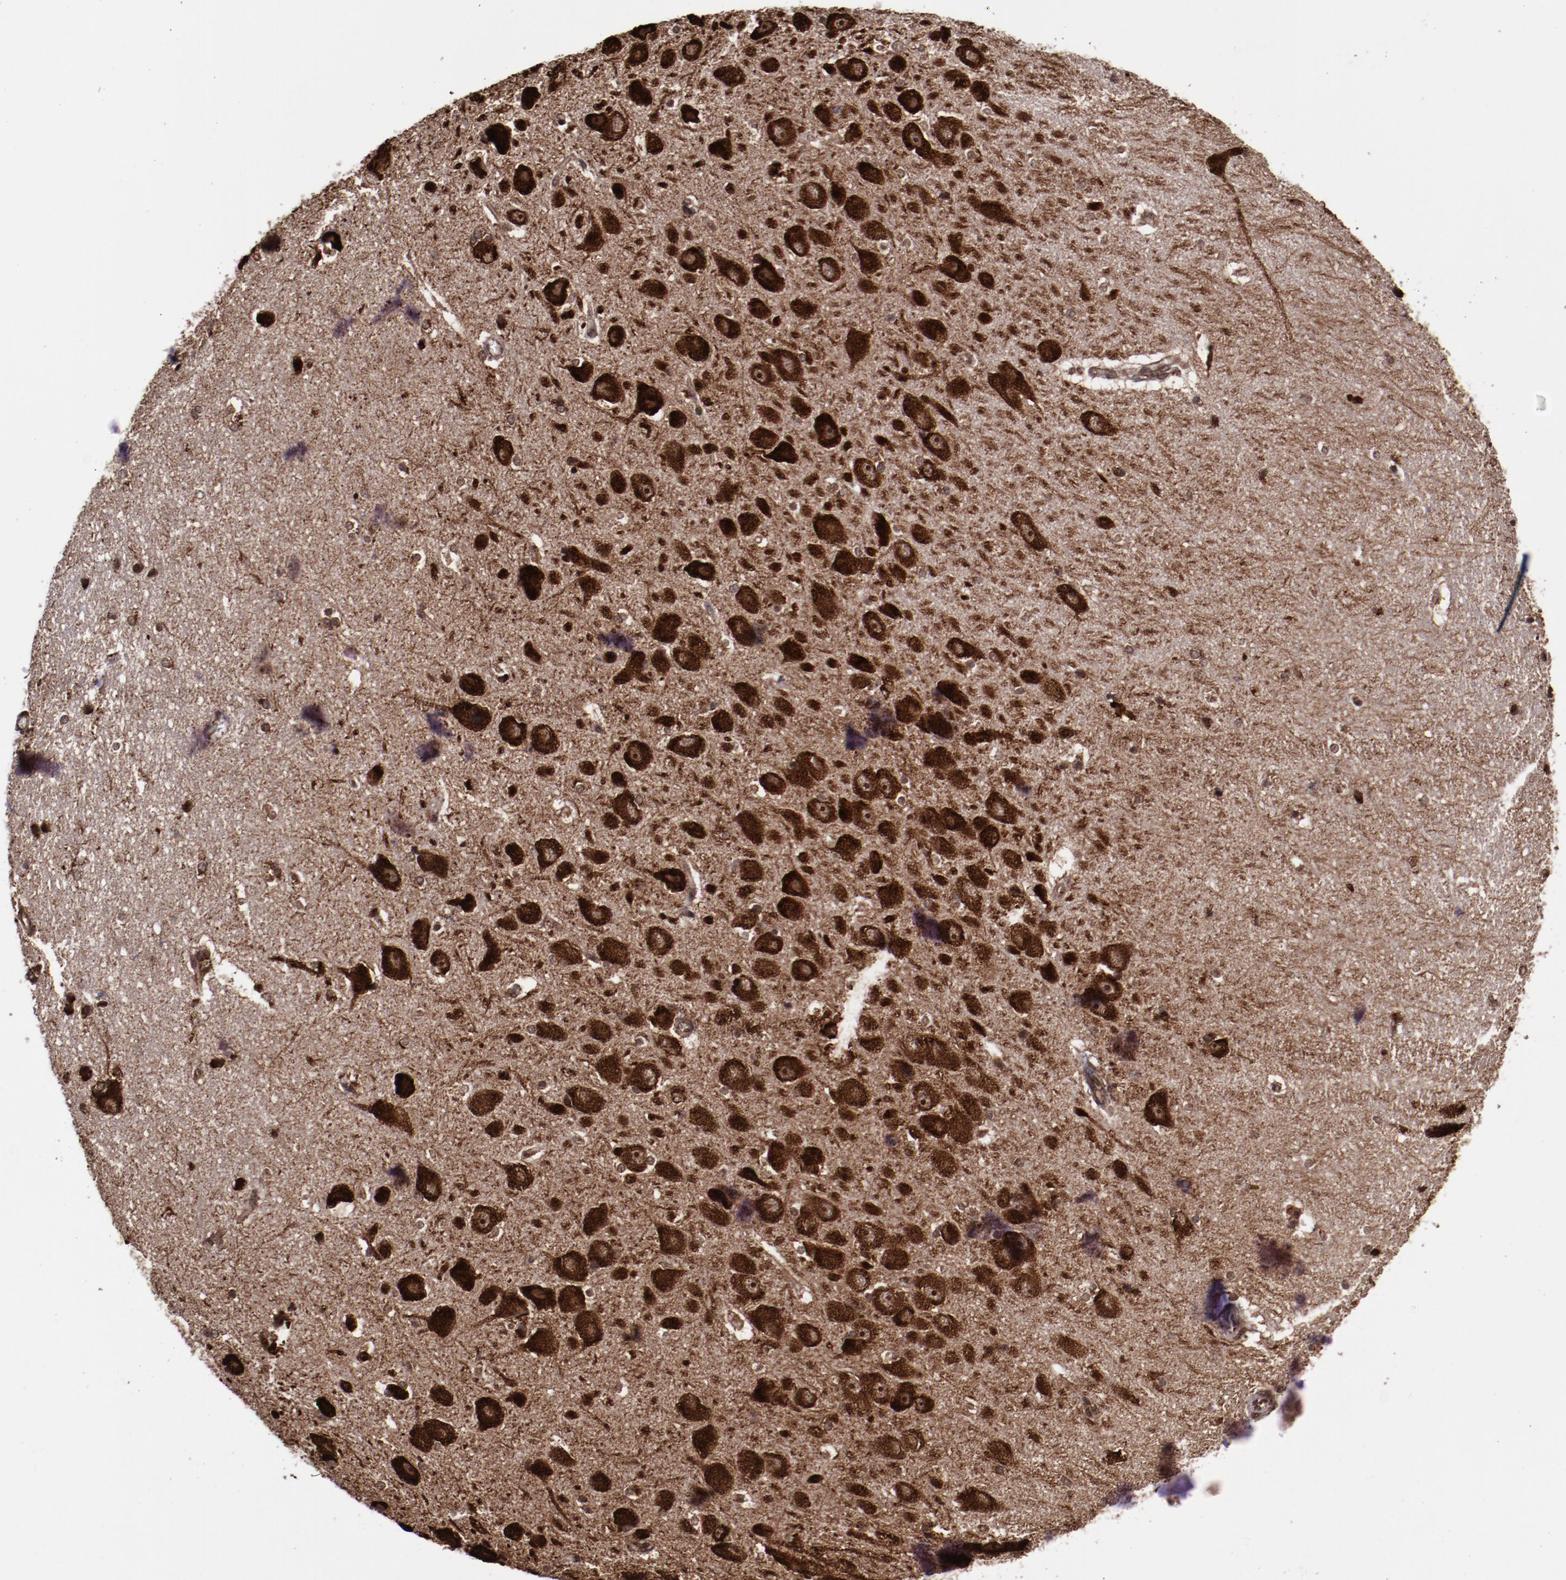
{"staining": {"intensity": "strong", "quantity": ">75%", "location": "cytoplasmic/membranous,nuclear"}, "tissue": "hippocampus", "cell_type": "Glial cells", "image_type": "normal", "snomed": [{"axis": "morphology", "description": "Normal tissue, NOS"}, {"axis": "topography", "description": "Hippocampus"}], "caption": "Immunohistochemical staining of normal human hippocampus reveals >75% levels of strong cytoplasmic/membranous,nuclear protein expression in approximately >75% of glial cells.", "gene": "EIF4ENIF1", "patient": {"sex": "female", "age": 19}}